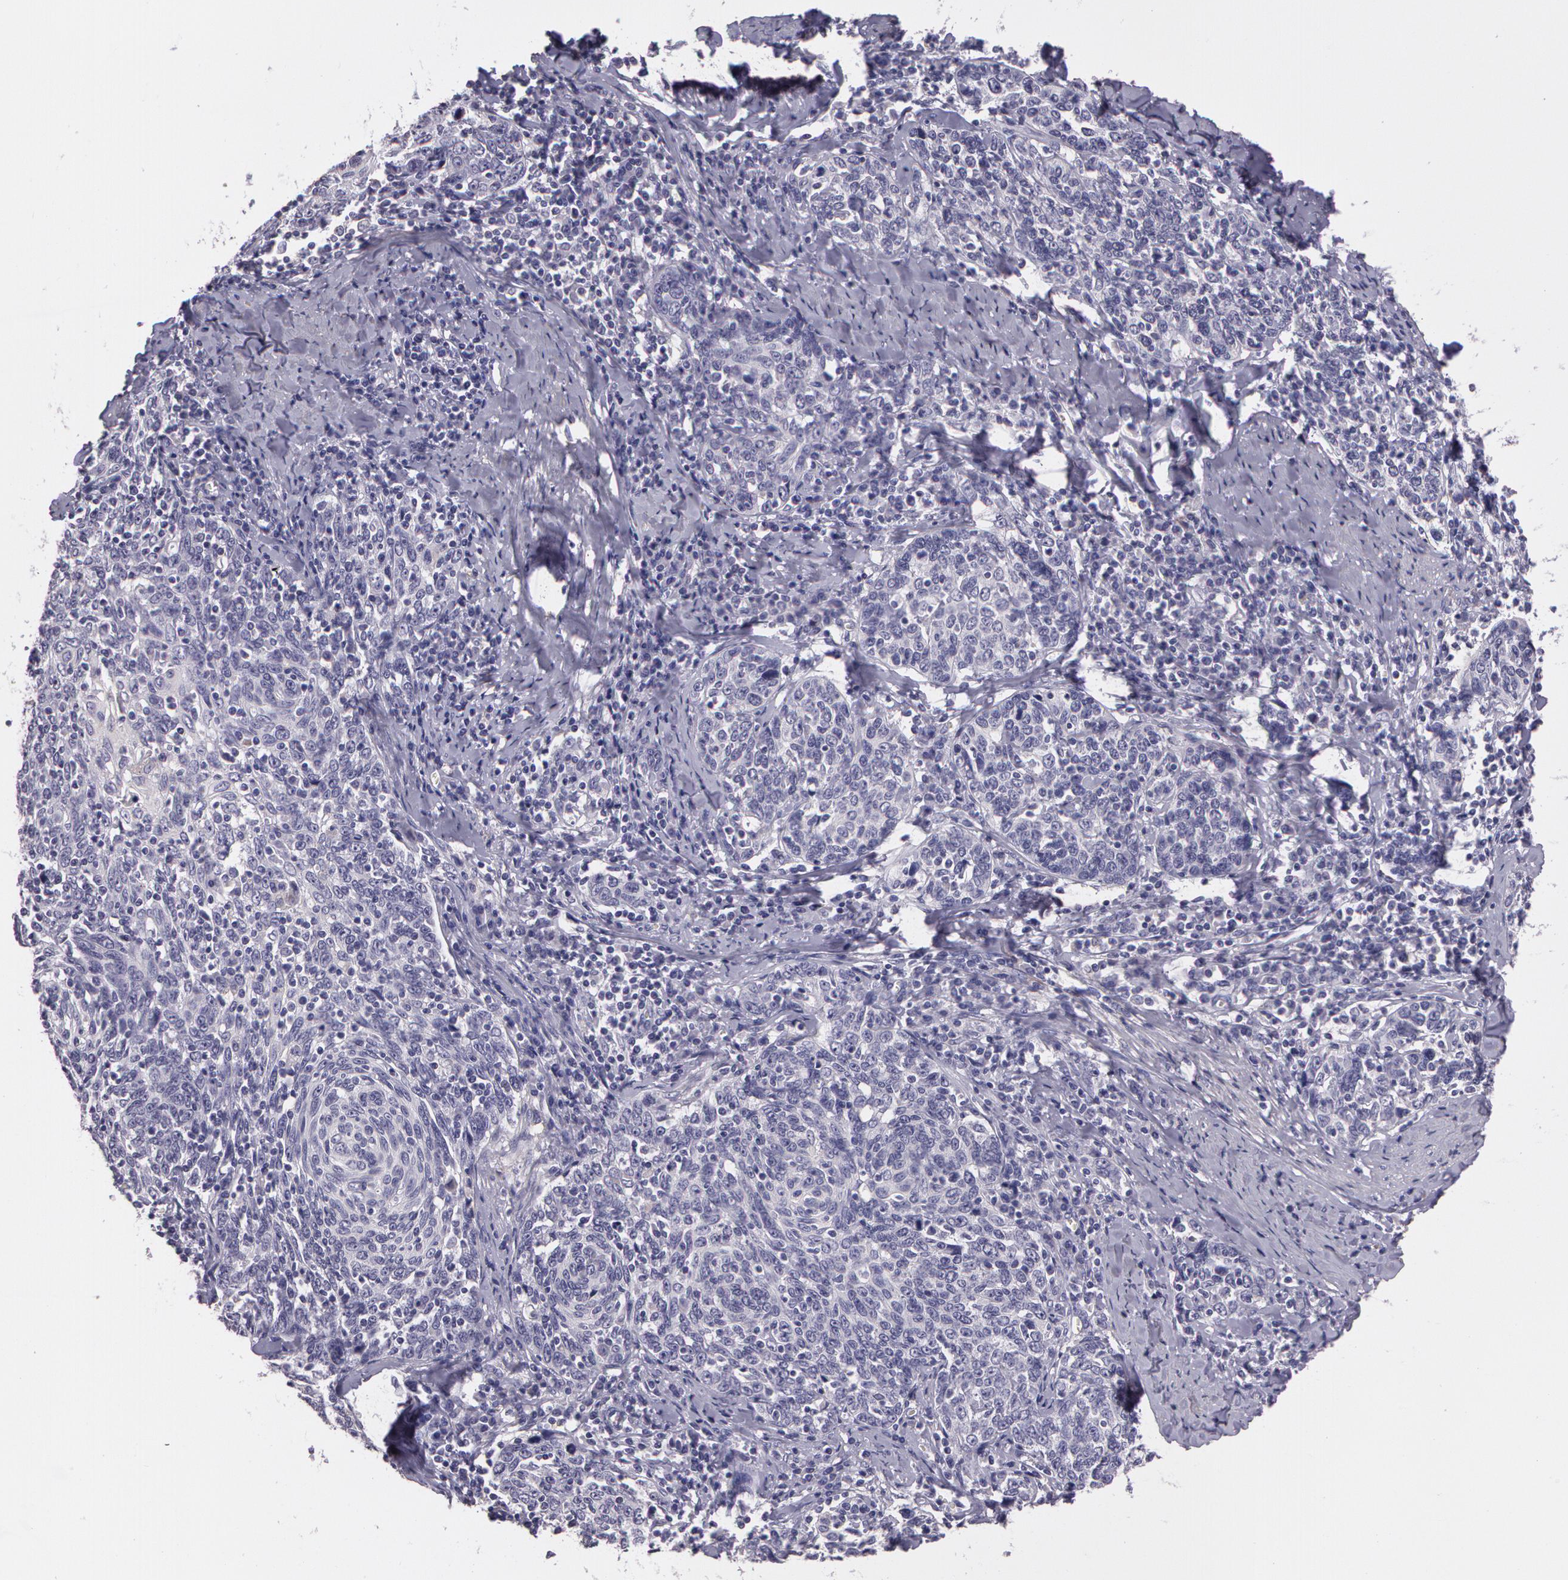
{"staining": {"intensity": "negative", "quantity": "none", "location": "none"}, "tissue": "cervical cancer", "cell_type": "Tumor cells", "image_type": "cancer", "snomed": [{"axis": "morphology", "description": "Squamous cell carcinoma, NOS"}, {"axis": "topography", "description": "Cervix"}], "caption": "This is an immunohistochemistry histopathology image of cervical cancer (squamous cell carcinoma). There is no positivity in tumor cells.", "gene": "G2E3", "patient": {"sex": "female", "age": 41}}